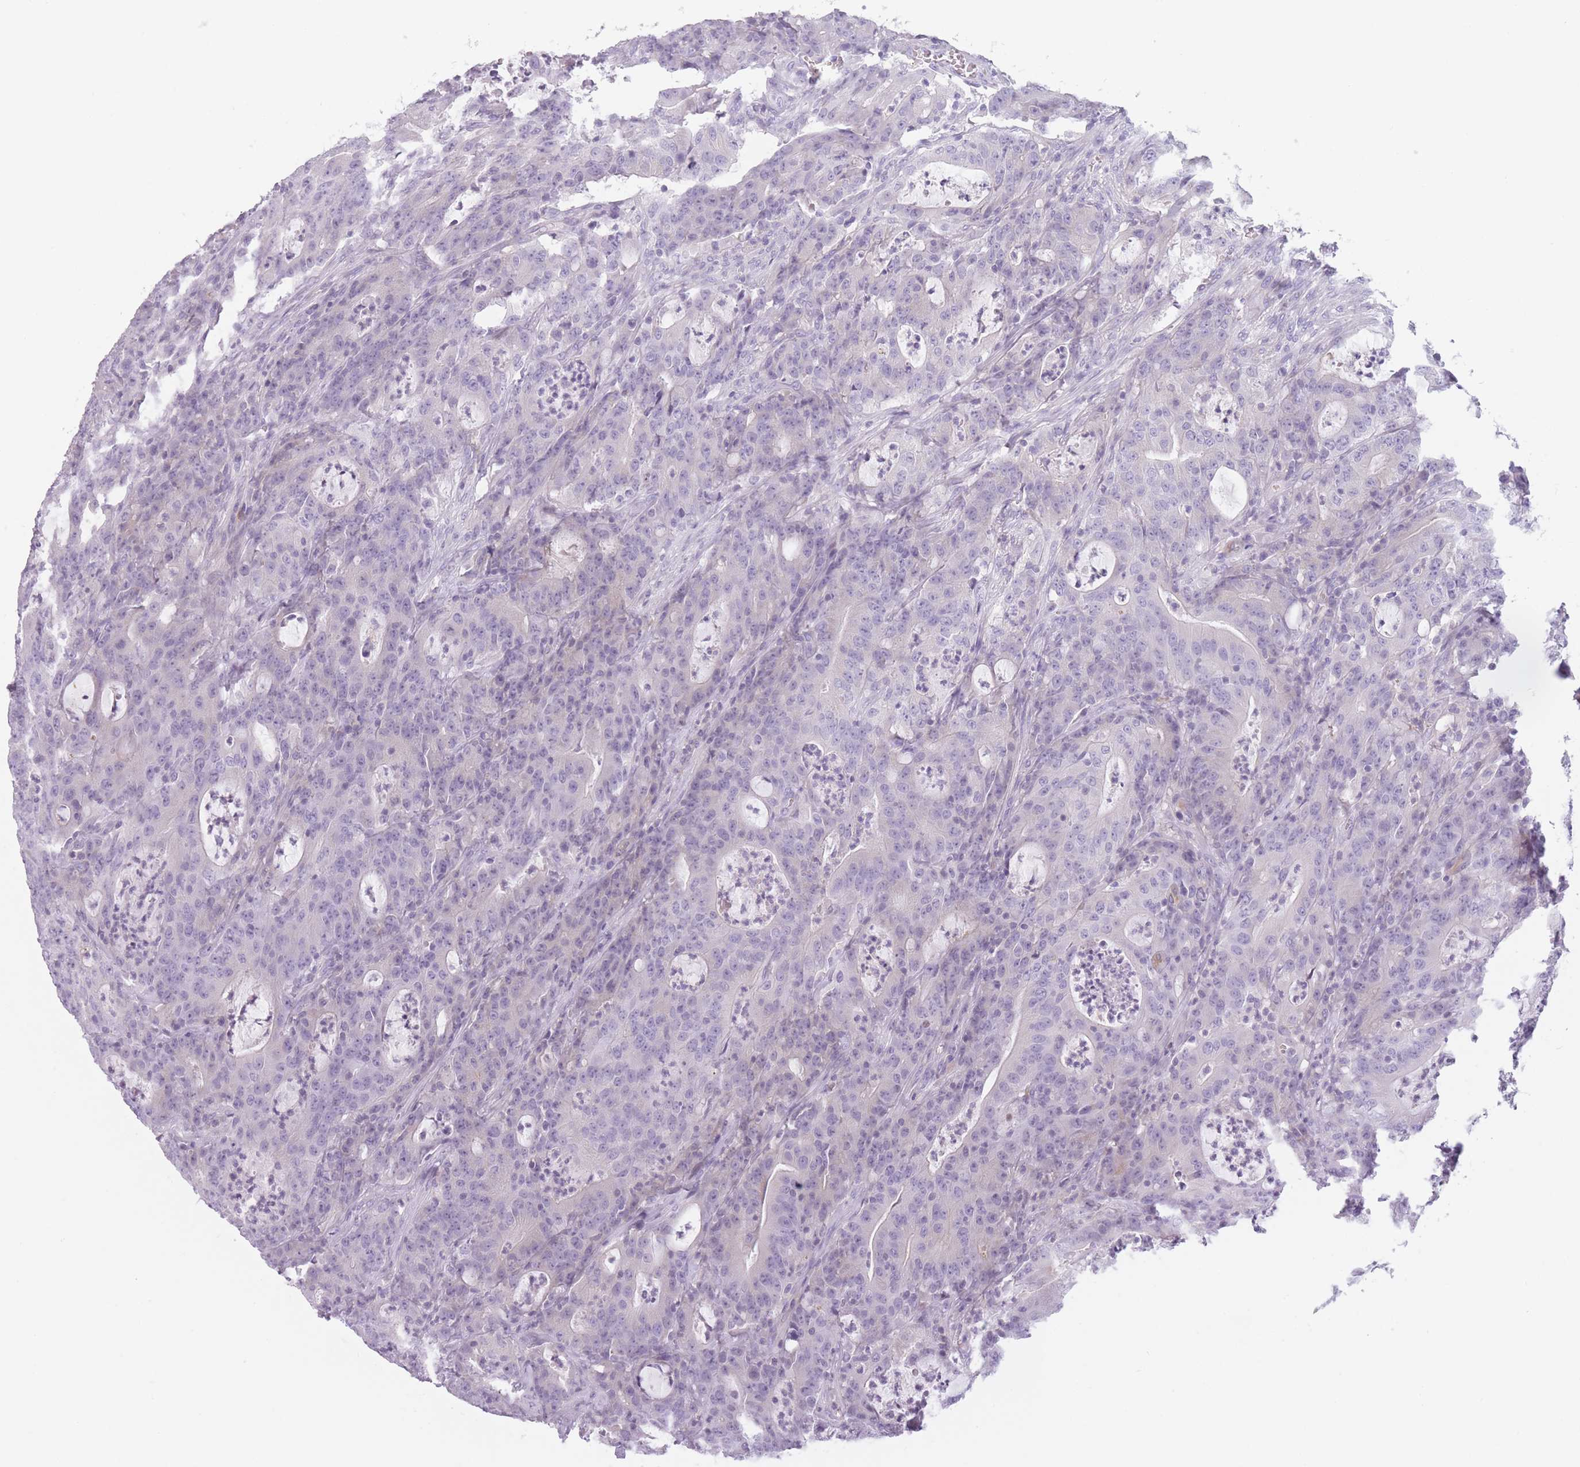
{"staining": {"intensity": "negative", "quantity": "none", "location": "none"}, "tissue": "colorectal cancer", "cell_type": "Tumor cells", "image_type": "cancer", "snomed": [{"axis": "morphology", "description": "Adenocarcinoma, NOS"}, {"axis": "topography", "description": "Colon"}], "caption": "Immunohistochemistry (IHC) photomicrograph of human adenocarcinoma (colorectal) stained for a protein (brown), which demonstrates no staining in tumor cells. (Stains: DAB (3,3'-diaminobenzidine) IHC with hematoxylin counter stain, Microscopy: brightfield microscopy at high magnification).", "gene": "GGT1", "patient": {"sex": "male", "age": 83}}